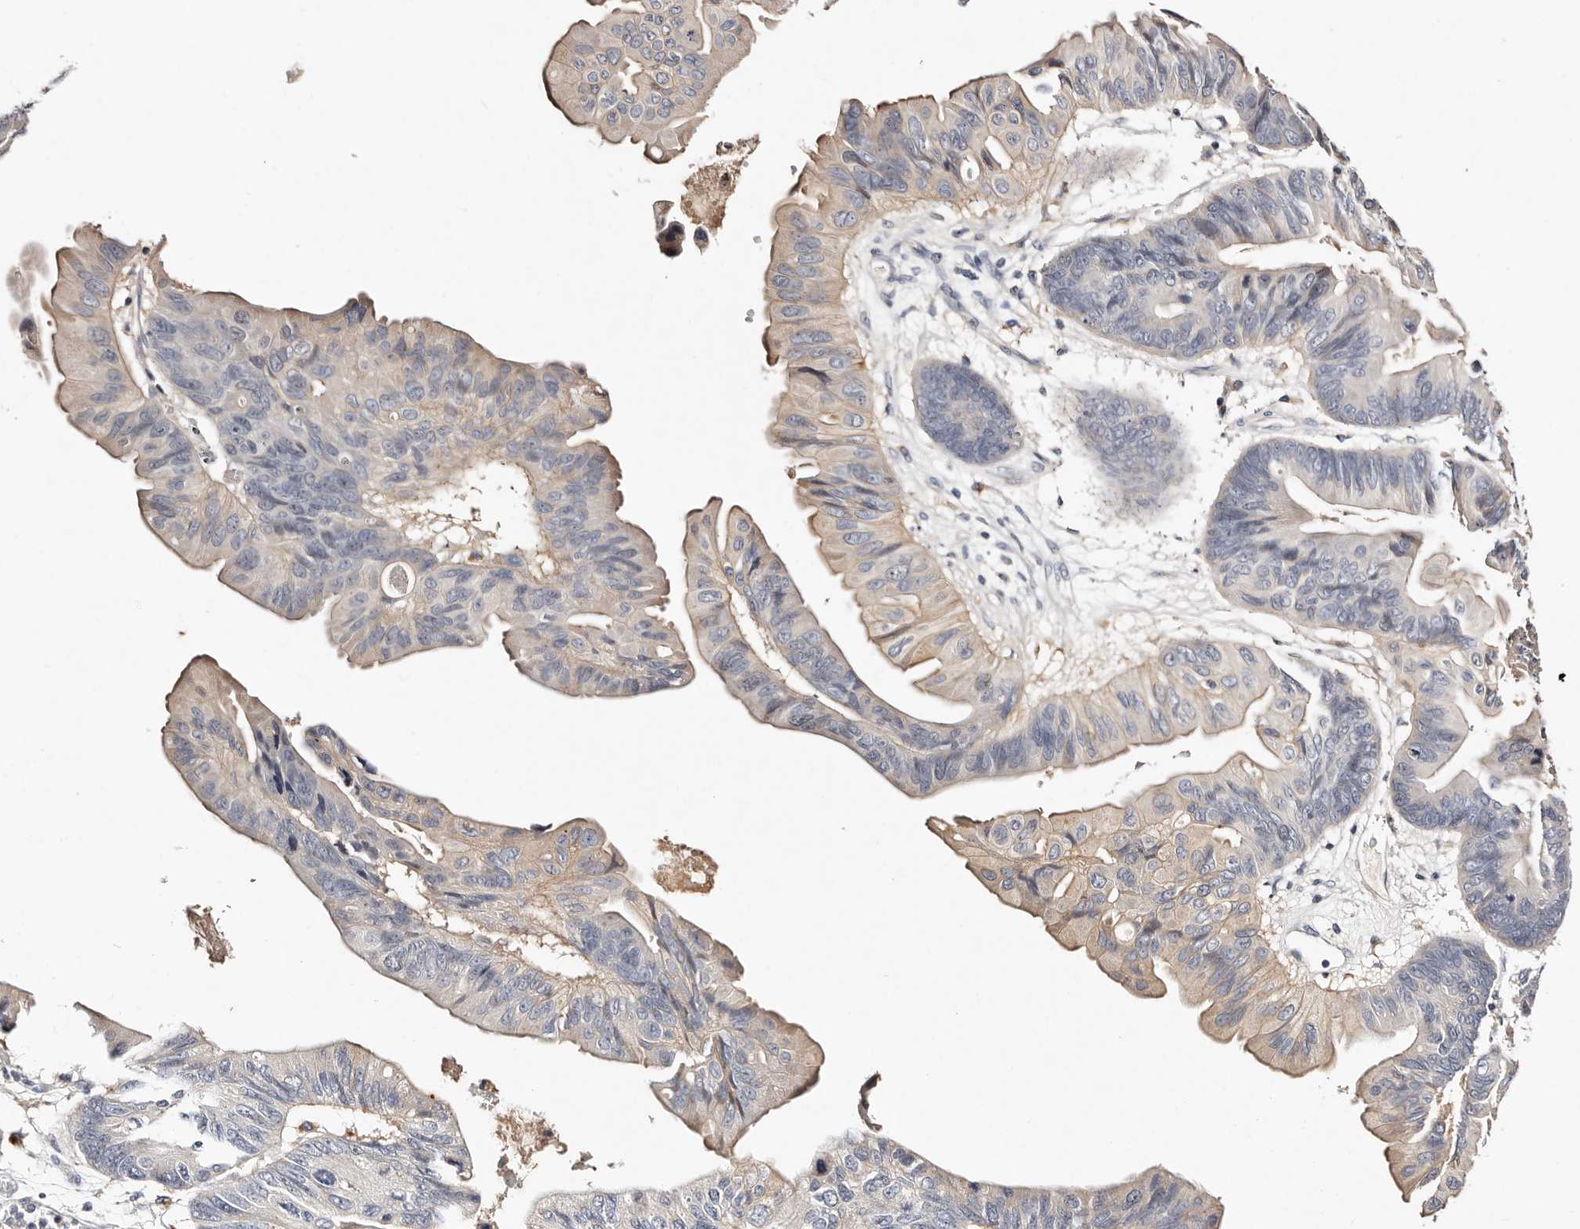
{"staining": {"intensity": "weak", "quantity": "<25%", "location": "cytoplasmic/membranous"}, "tissue": "ovarian cancer", "cell_type": "Tumor cells", "image_type": "cancer", "snomed": [{"axis": "morphology", "description": "Cystadenocarcinoma, mucinous, NOS"}, {"axis": "topography", "description": "Ovary"}], "caption": "An image of ovarian cancer stained for a protein shows no brown staining in tumor cells. The staining was performed using DAB to visualize the protein expression in brown, while the nuclei were stained in blue with hematoxylin (Magnification: 20x).", "gene": "MRPS33", "patient": {"sex": "female", "age": 61}}